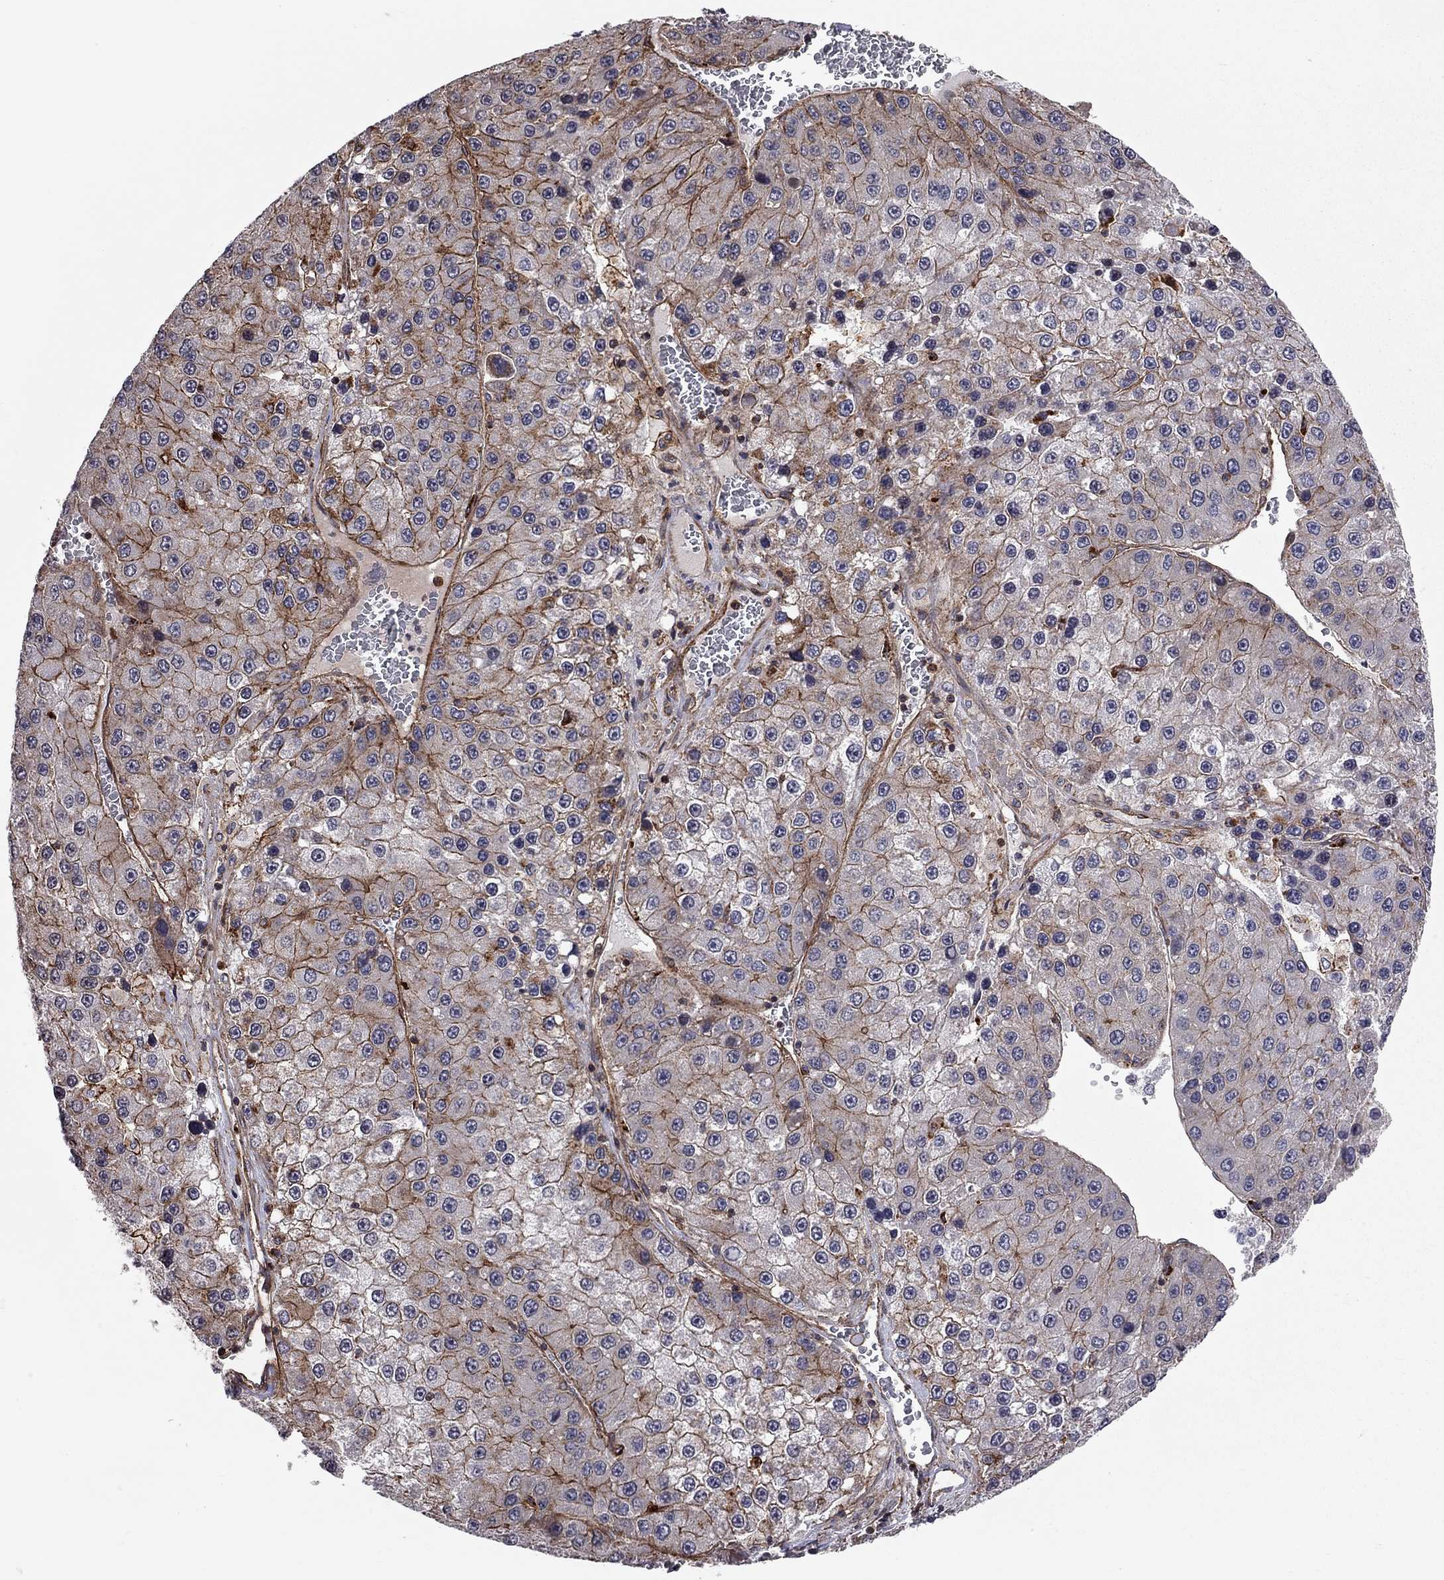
{"staining": {"intensity": "strong", "quantity": "25%-75%", "location": "cytoplasmic/membranous"}, "tissue": "liver cancer", "cell_type": "Tumor cells", "image_type": "cancer", "snomed": [{"axis": "morphology", "description": "Carcinoma, Hepatocellular, NOS"}, {"axis": "topography", "description": "Liver"}], "caption": "A high amount of strong cytoplasmic/membranous positivity is present in approximately 25%-75% of tumor cells in liver cancer tissue.", "gene": "RASEF", "patient": {"sex": "female", "age": 73}}